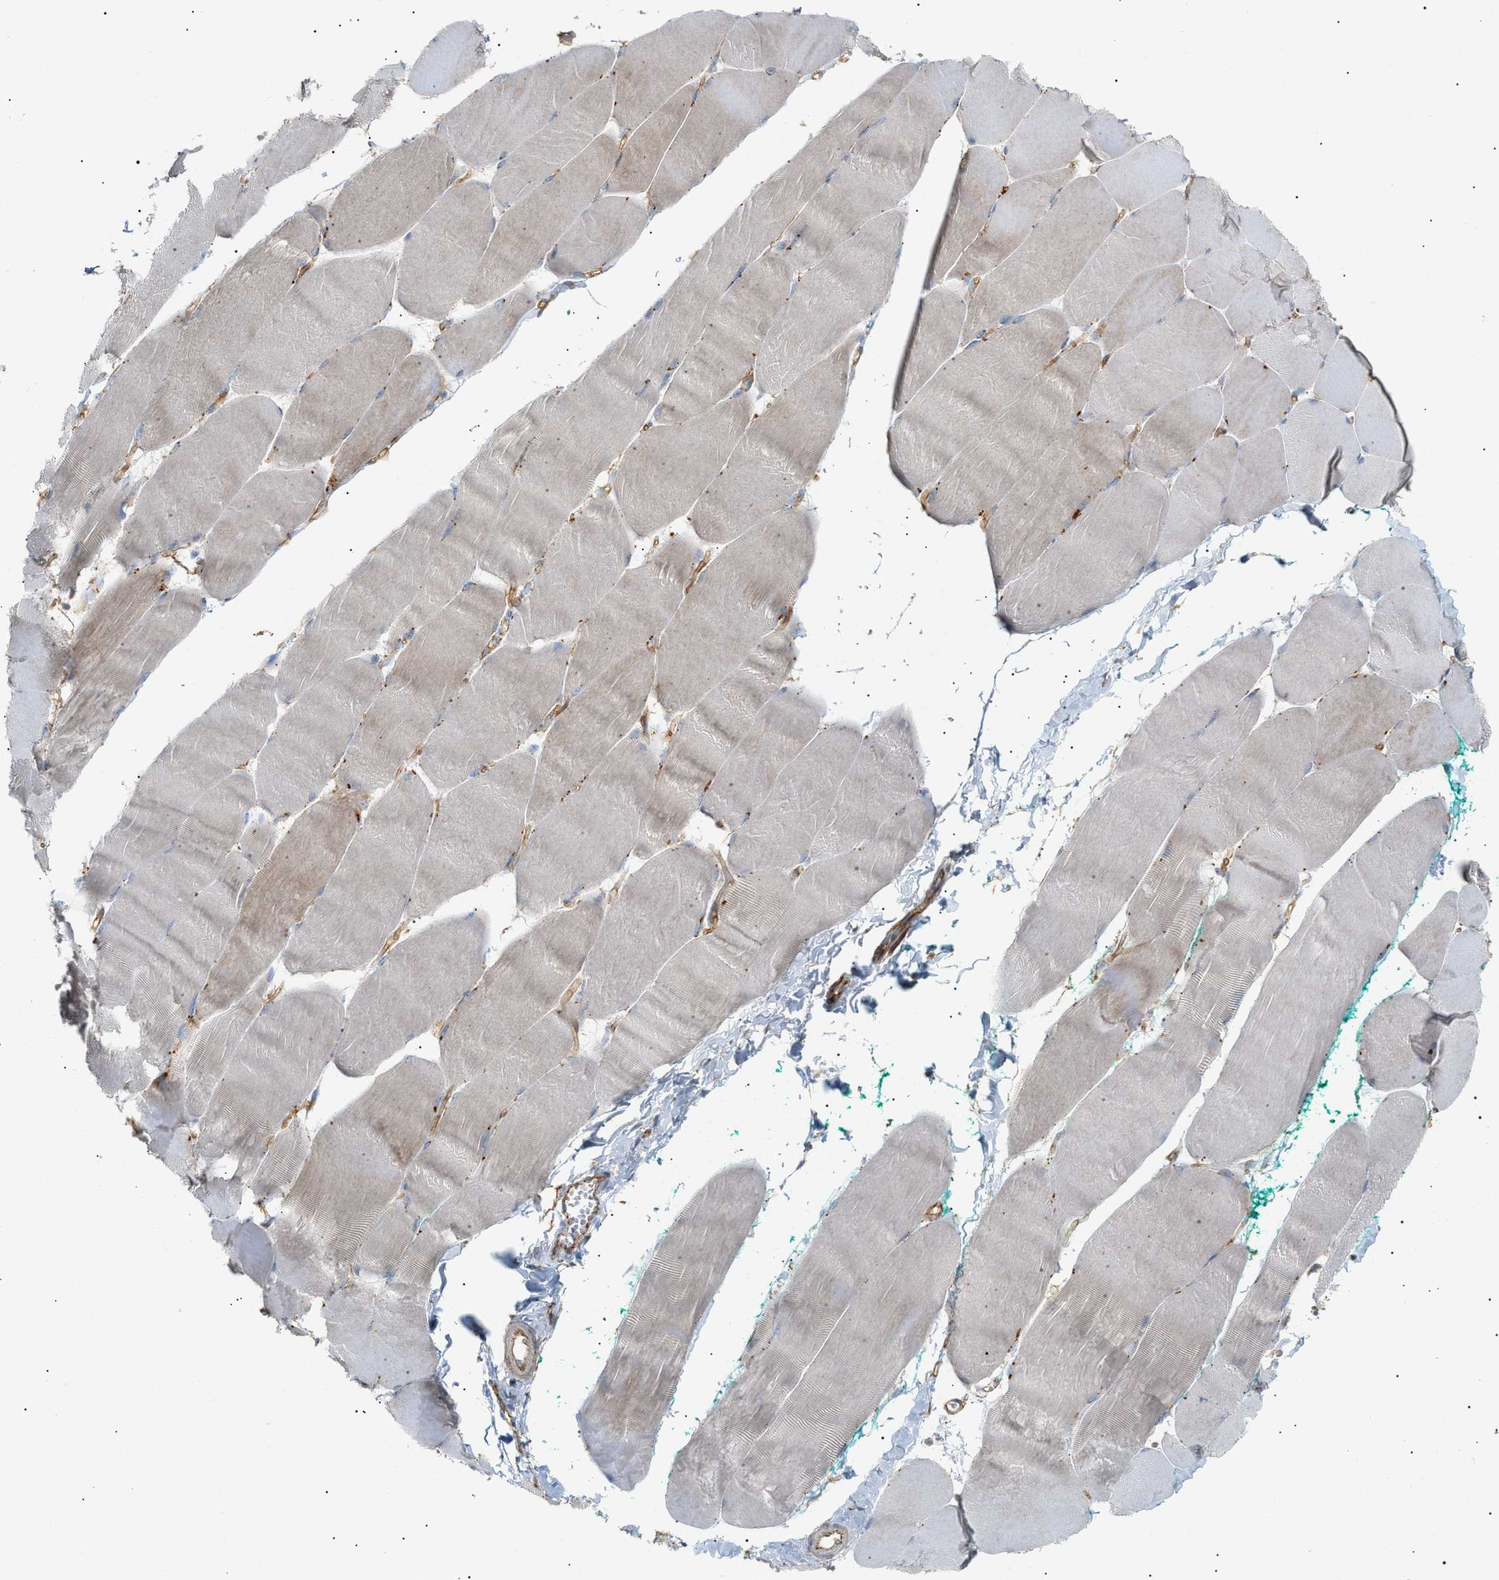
{"staining": {"intensity": "weak", "quantity": "<25%", "location": "cytoplasmic/membranous"}, "tissue": "skeletal muscle", "cell_type": "Myocytes", "image_type": "normal", "snomed": [{"axis": "morphology", "description": "Normal tissue, NOS"}, {"axis": "morphology", "description": "Squamous cell carcinoma, NOS"}, {"axis": "topography", "description": "Skeletal muscle"}], "caption": "Immunohistochemical staining of normal human skeletal muscle shows no significant staining in myocytes. (DAB IHC visualized using brightfield microscopy, high magnification).", "gene": "ZFHX2", "patient": {"sex": "male", "age": 51}}